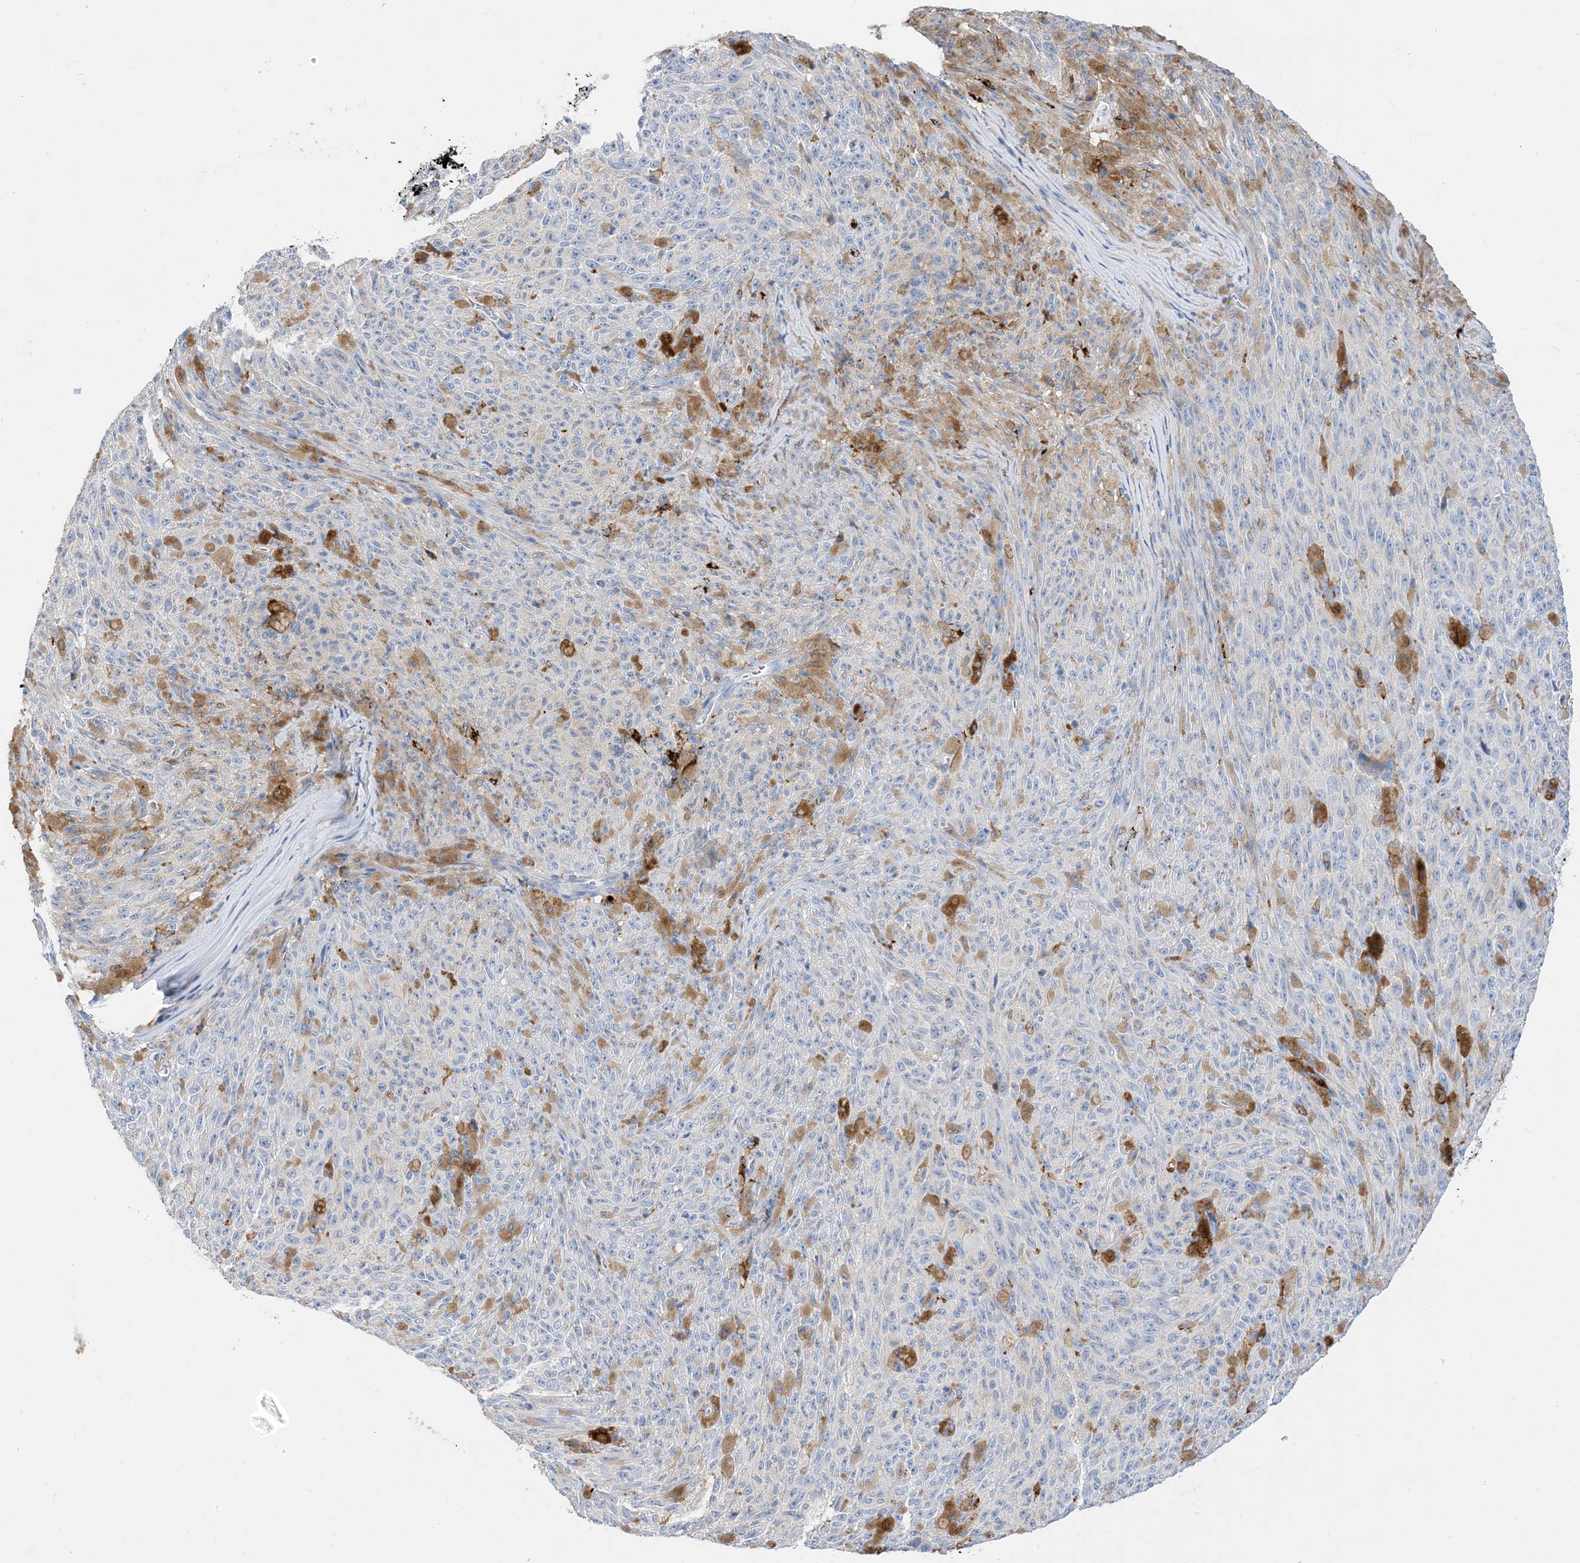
{"staining": {"intensity": "negative", "quantity": "none", "location": "none"}, "tissue": "melanoma", "cell_type": "Tumor cells", "image_type": "cancer", "snomed": [{"axis": "morphology", "description": "Malignant melanoma, NOS"}, {"axis": "topography", "description": "Skin"}], "caption": "Histopathology image shows no protein staining in tumor cells of malignant melanoma tissue.", "gene": "DPH3", "patient": {"sex": "female", "age": 82}}